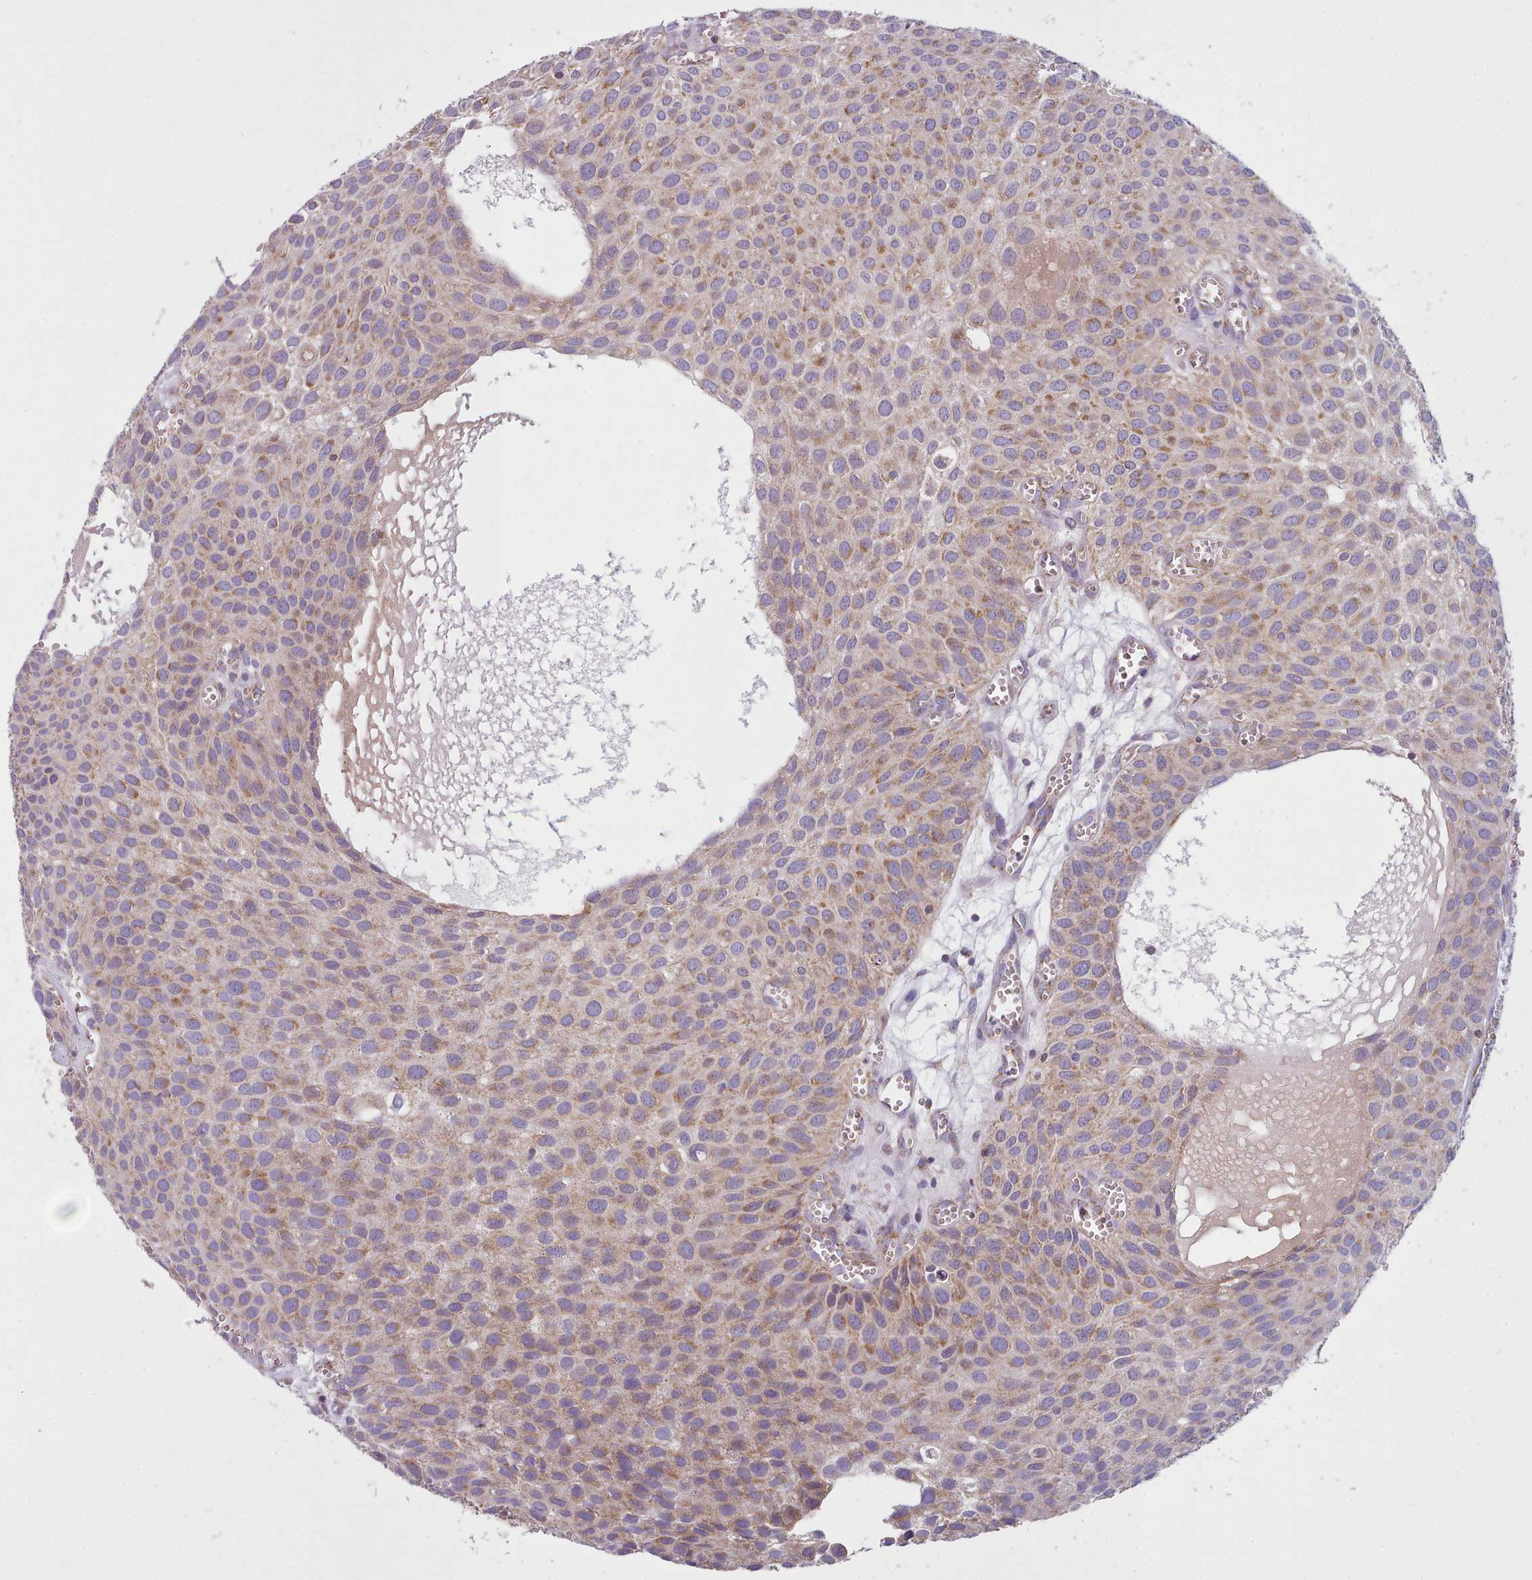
{"staining": {"intensity": "weak", "quantity": ">75%", "location": "cytoplasmic/membranous"}, "tissue": "urothelial cancer", "cell_type": "Tumor cells", "image_type": "cancer", "snomed": [{"axis": "morphology", "description": "Urothelial carcinoma, Low grade"}, {"axis": "topography", "description": "Urinary bladder"}], "caption": "The histopathology image reveals immunohistochemical staining of low-grade urothelial carcinoma. There is weak cytoplasmic/membranous positivity is present in approximately >75% of tumor cells.", "gene": "SRP54", "patient": {"sex": "male", "age": 88}}